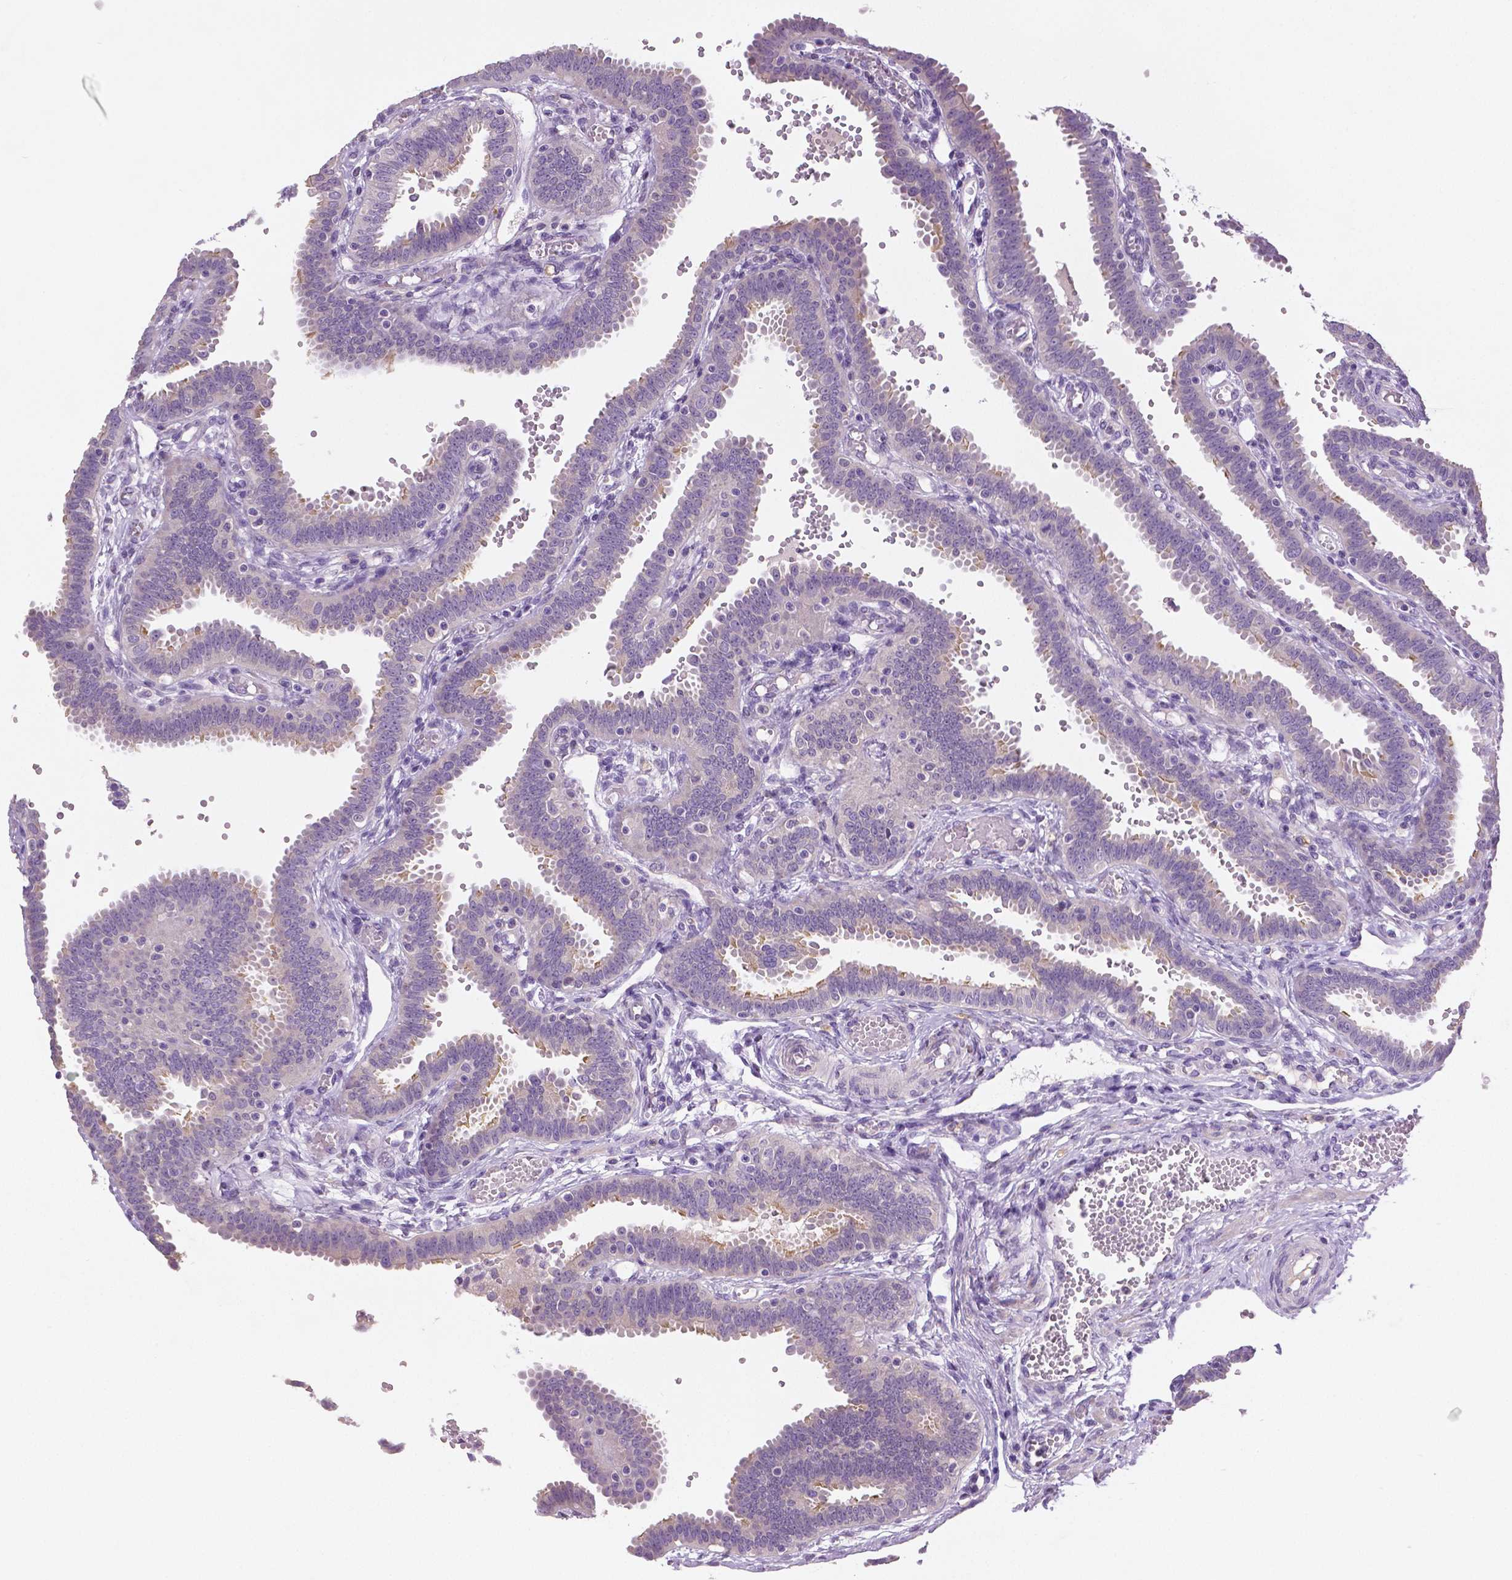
{"staining": {"intensity": "moderate", "quantity": "<25%", "location": "cytoplasmic/membranous"}, "tissue": "fallopian tube", "cell_type": "Glandular cells", "image_type": "normal", "snomed": [{"axis": "morphology", "description": "Normal tissue, NOS"}, {"axis": "topography", "description": "Fallopian tube"}], "caption": "Benign fallopian tube was stained to show a protein in brown. There is low levels of moderate cytoplasmic/membranous expression in approximately <25% of glandular cells.", "gene": "DNAH12", "patient": {"sex": "female", "age": 37}}